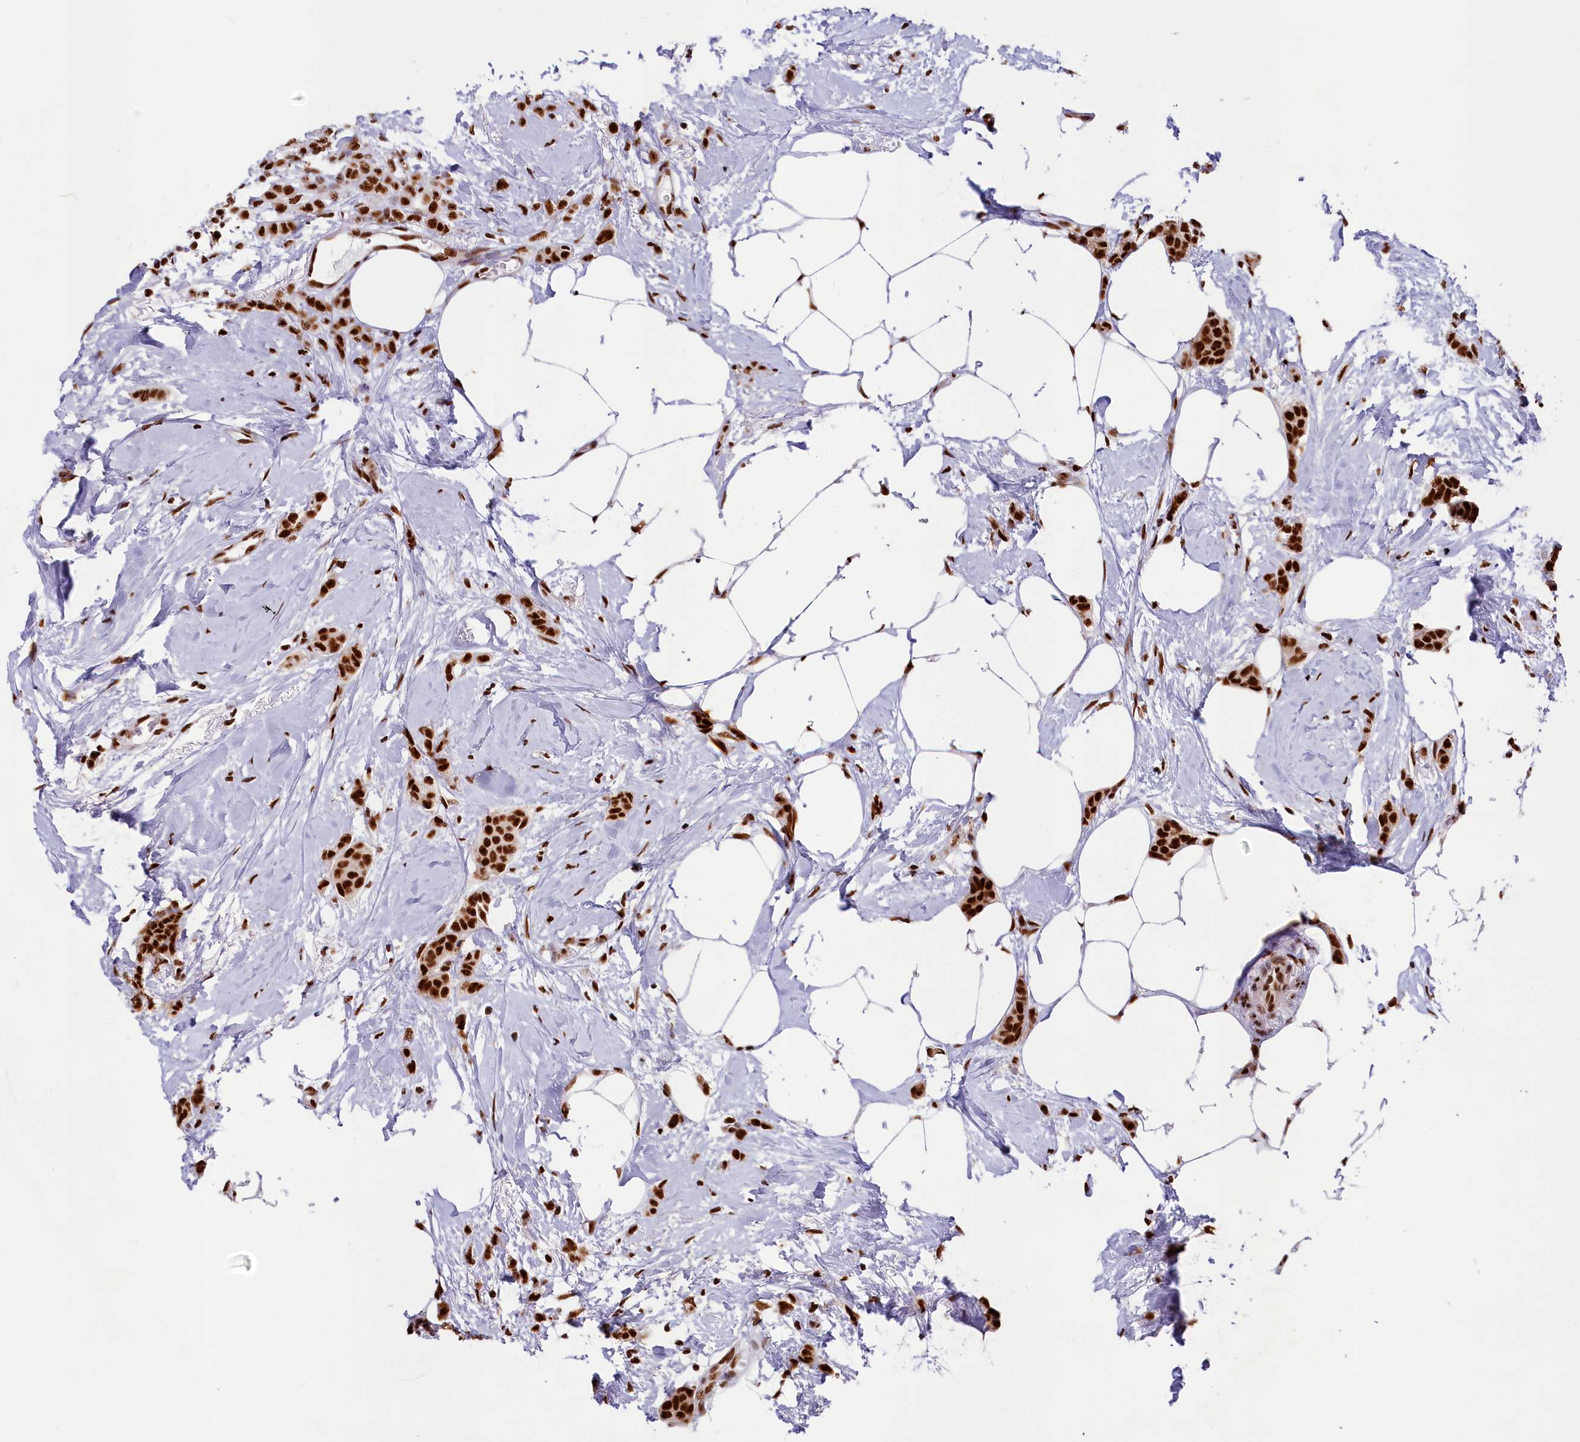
{"staining": {"intensity": "strong", "quantity": ">75%", "location": "nuclear"}, "tissue": "breast cancer", "cell_type": "Tumor cells", "image_type": "cancer", "snomed": [{"axis": "morphology", "description": "Duct carcinoma"}, {"axis": "topography", "description": "Breast"}], "caption": "Immunohistochemistry (IHC) (DAB) staining of human breast cancer (invasive ductal carcinoma) demonstrates strong nuclear protein expression in approximately >75% of tumor cells.", "gene": "SNRNP70", "patient": {"sex": "female", "age": 72}}